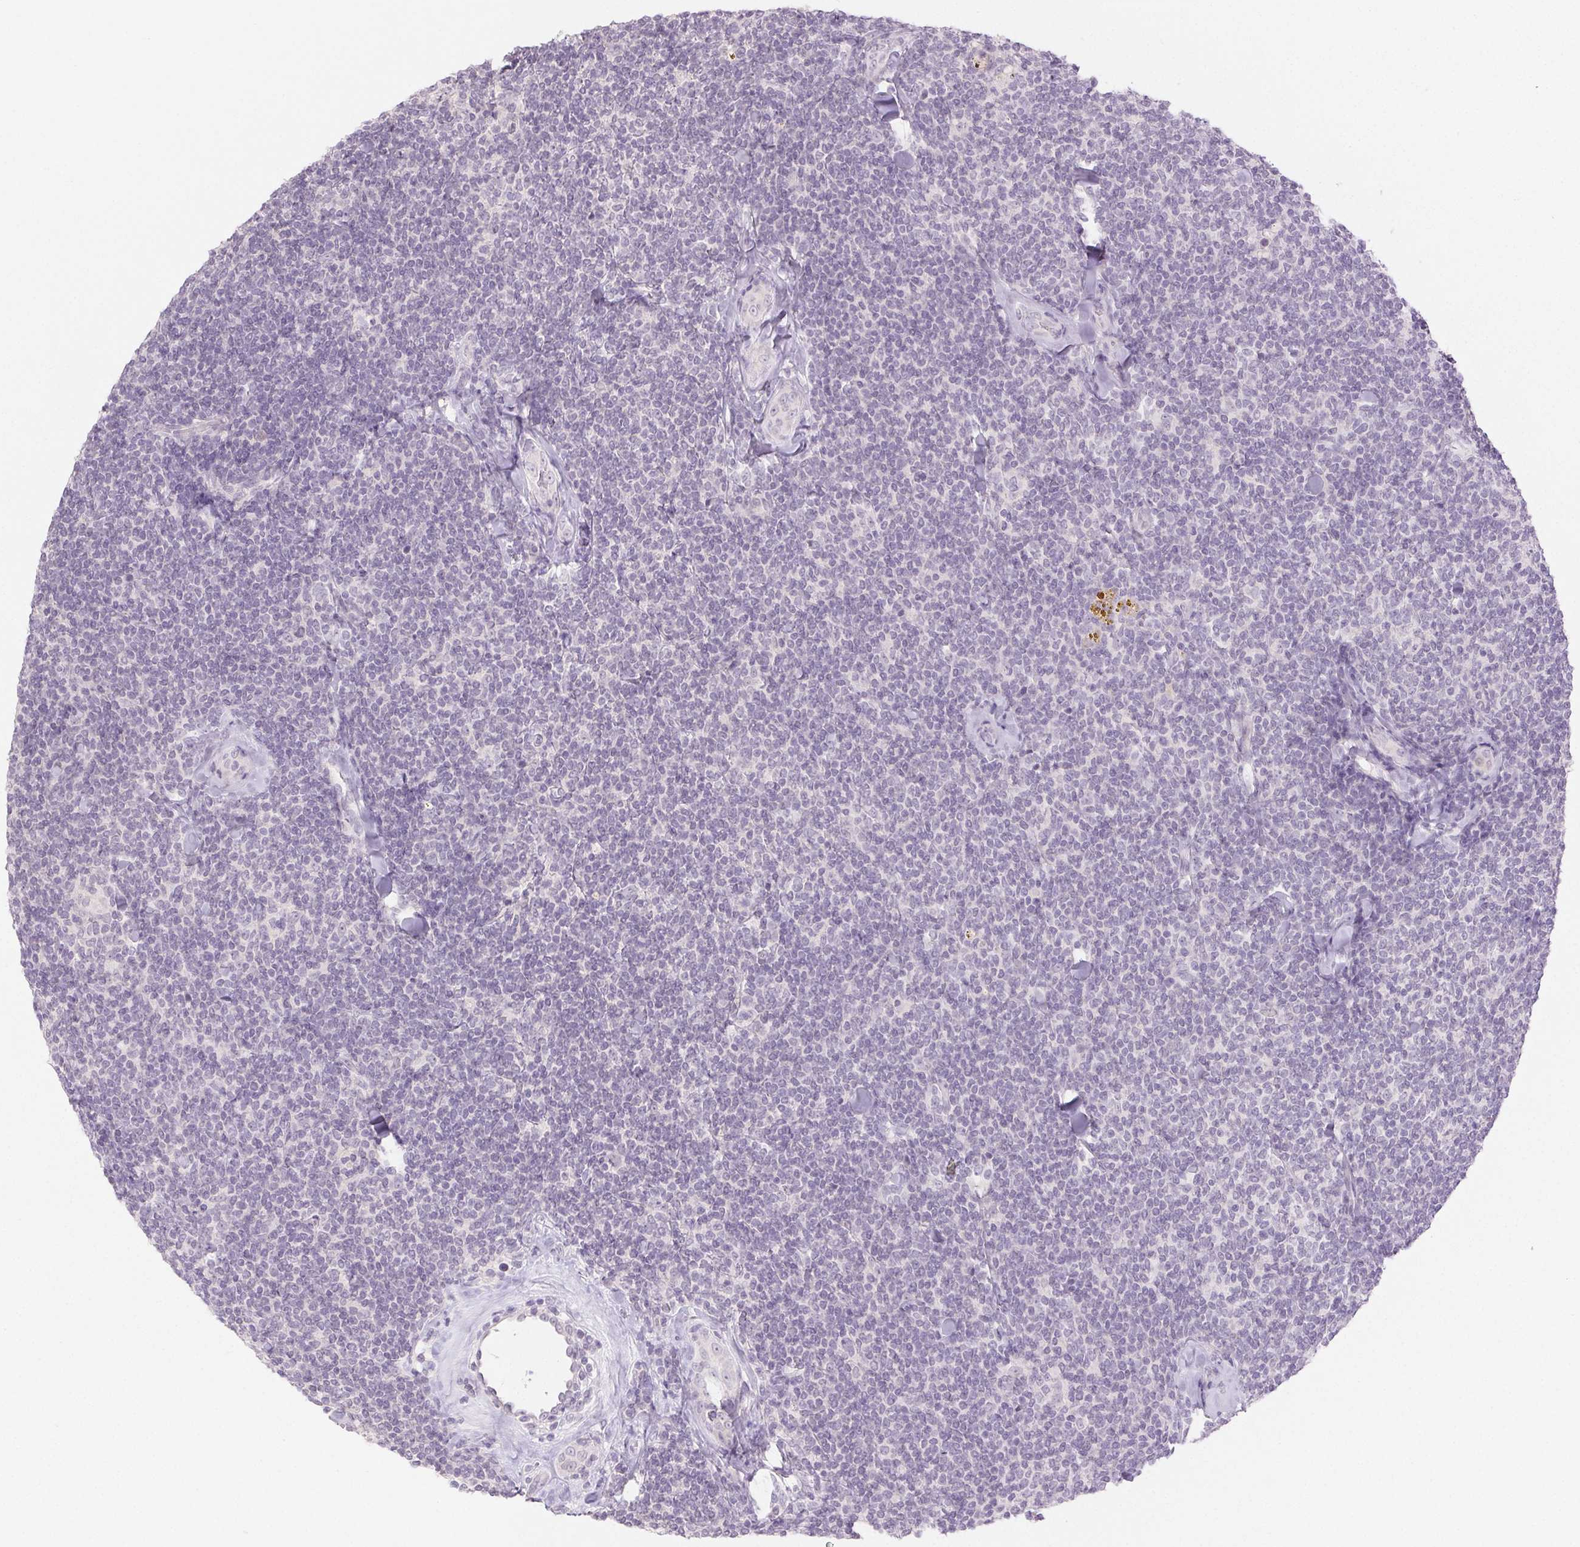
{"staining": {"intensity": "negative", "quantity": "none", "location": "none"}, "tissue": "lymphoma", "cell_type": "Tumor cells", "image_type": "cancer", "snomed": [{"axis": "morphology", "description": "Malignant lymphoma, non-Hodgkin's type, Low grade"}, {"axis": "topography", "description": "Lymph node"}], "caption": "Immunohistochemistry image of neoplastic tissue: lymphoma stained with DAB (3,3'-diaminobenzidine) exhibits no significant protein staining in tumor cells. The staining is performed using DAB brown chromogen with nuclei counter-stained in using hematoxylin.", "gene": "PI3", "patient": {"sex": "female", "age": 56}}